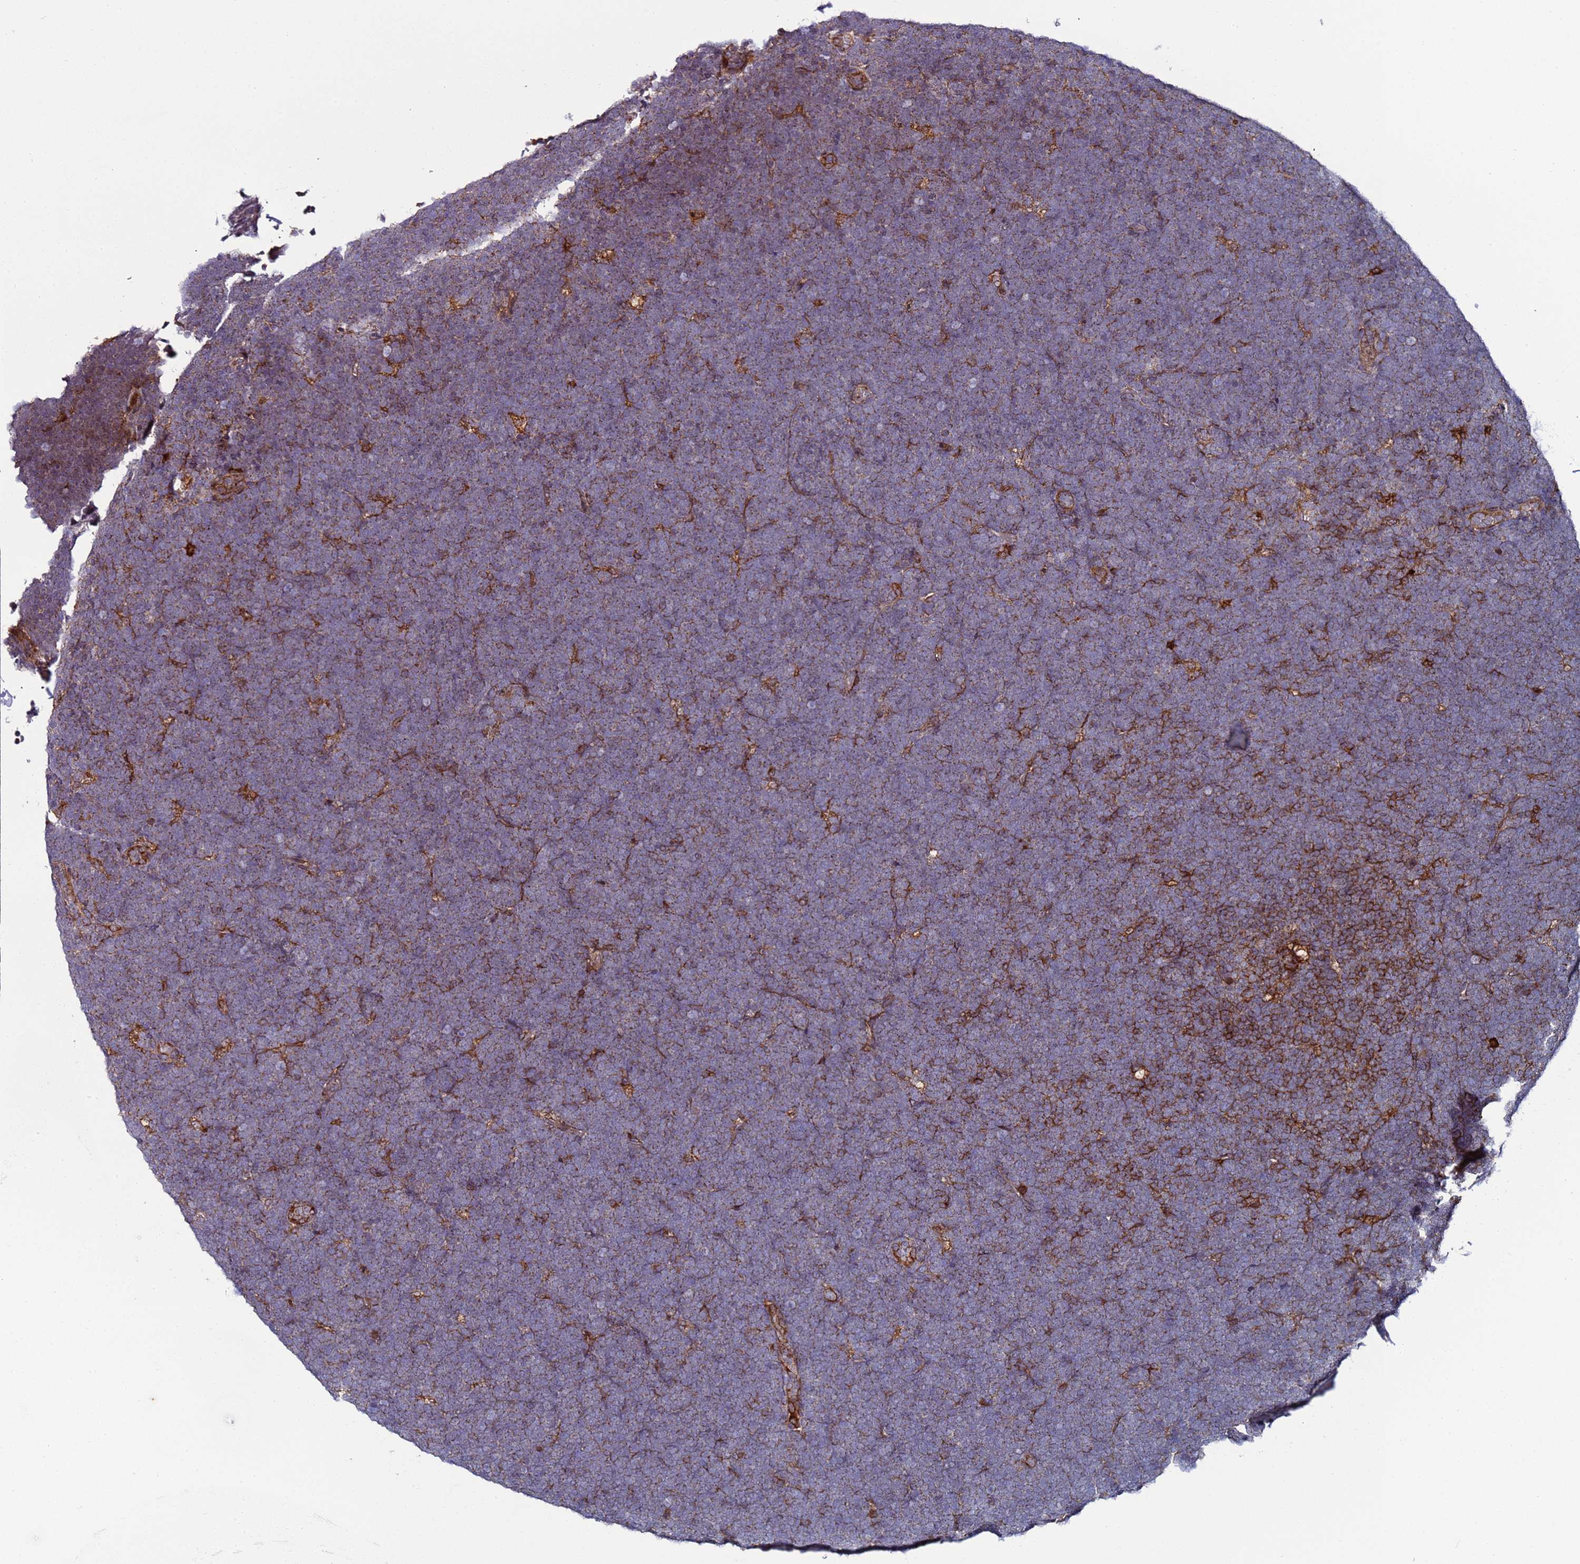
{"staining": {"intensity": "weak", "quantity": "<25%", "location": "cytoplasmic/membranous"}, "tissue": "lymphoma", "cell_type": "Tumor cells", "image_type": "cancer", "snomed": [{"axis": "morphology", "description": "Malignant lymphoma, non-Hodgkin's type, High grade"}, {"axis": "topography", "description": "Lymph node"}], "caption": "This is an immunohistochemistry (IHC) histopathology image of lymphoma. There is no expression in tumor cells.", "gene": "TMEM176B", "patient": {"sex": "male", "age": 13}}